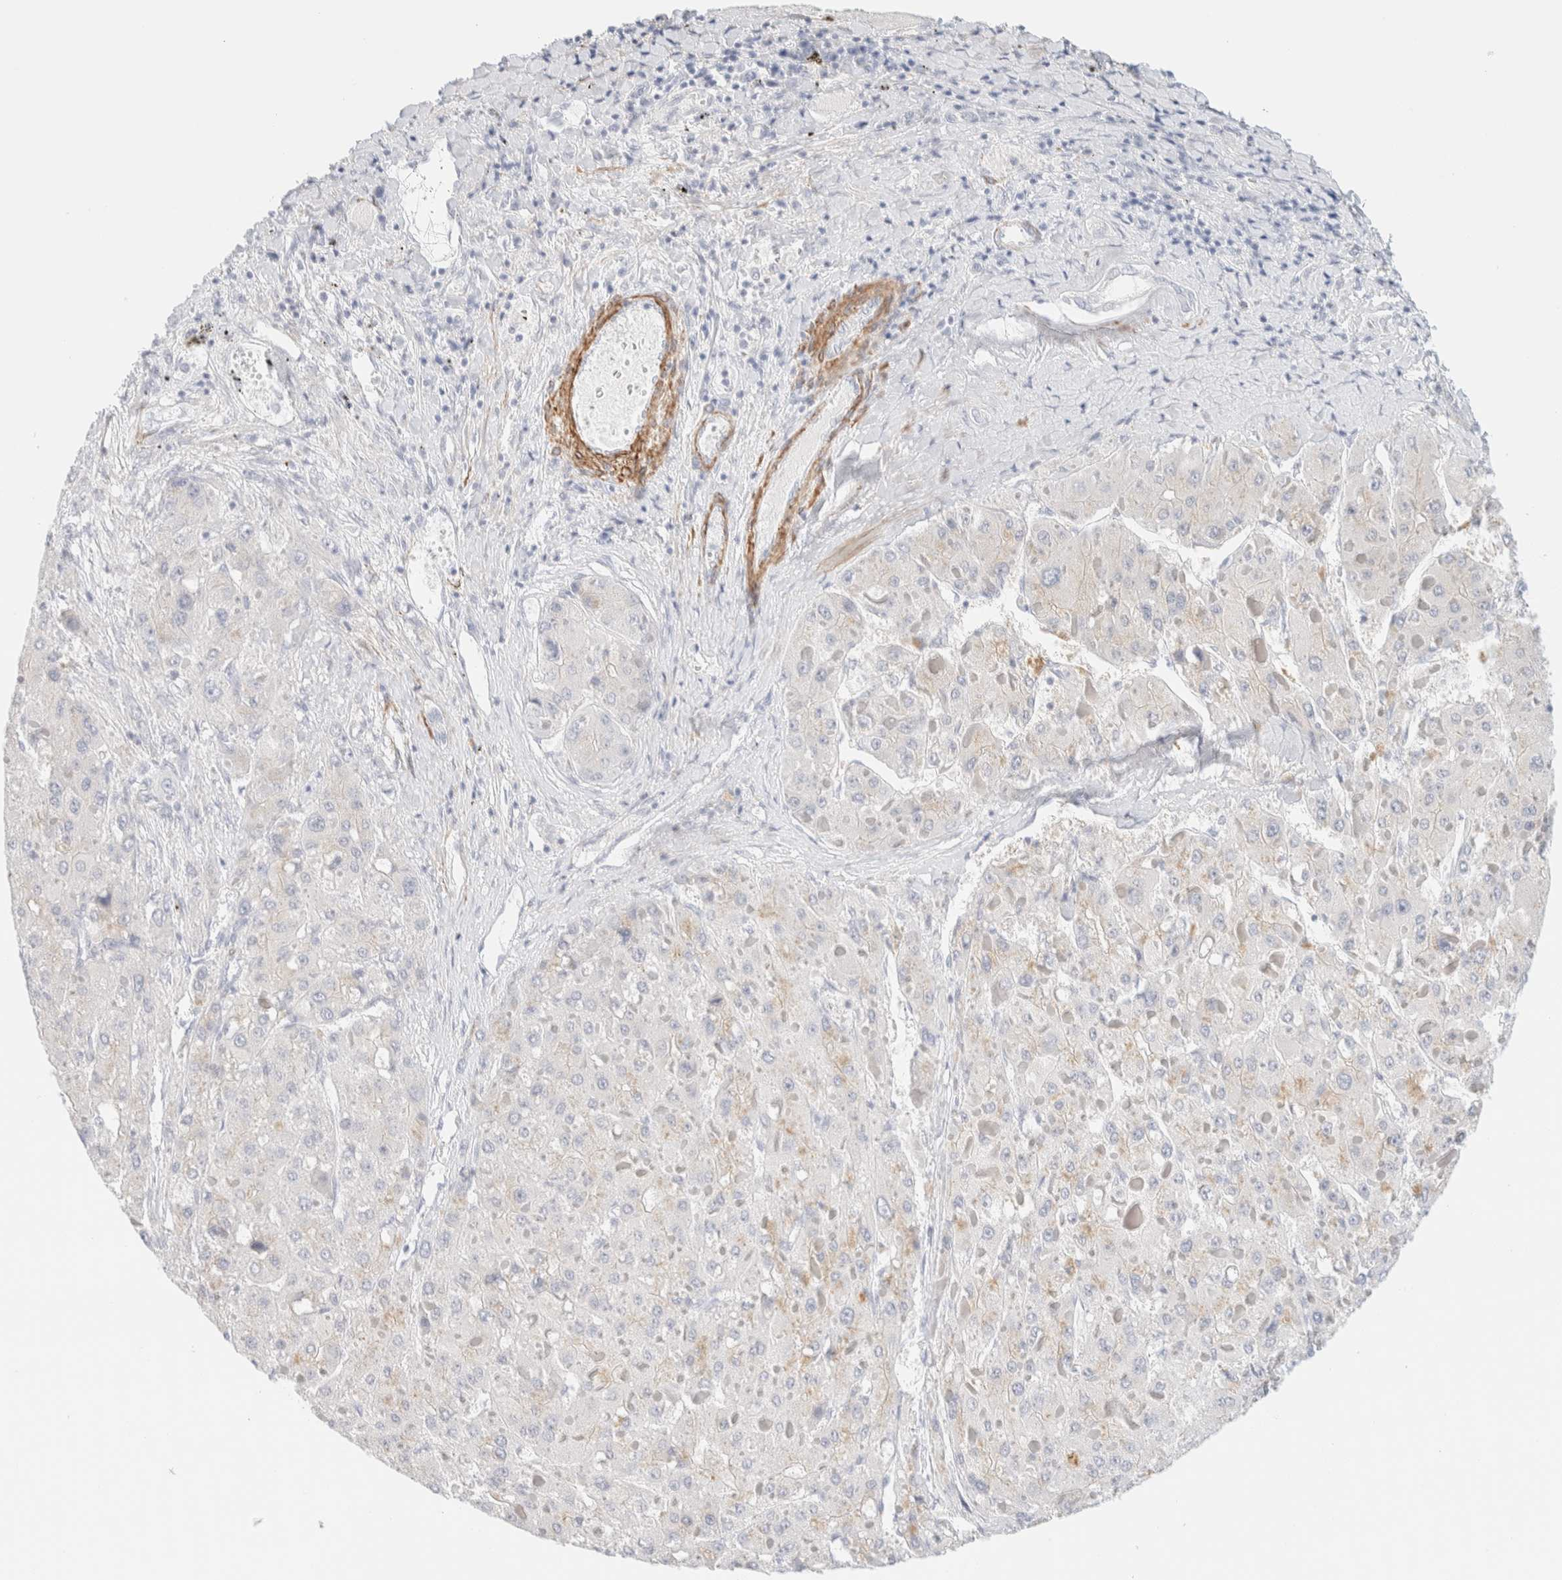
{"staining": {"intensity": "negative", "quantity": "none", "location": "none"}, "tissue": "liver cancer", "cell_type": "Tumor cells", "image_type": "cancer", "snomed": [{"axis": "morphology", "description": "Carcinoma, Hepatocellular, NOS"}, {"axis": "topography", "description": "Liver"}], "caption": "High magnification brightfield microscopy of liver cancer stained with DAB (brown) and counterstained with hematoxylin (blue): tumor cells show no significant staining.", "gene": "AFMID", "patient": {"sex": "female", "age": 73}}